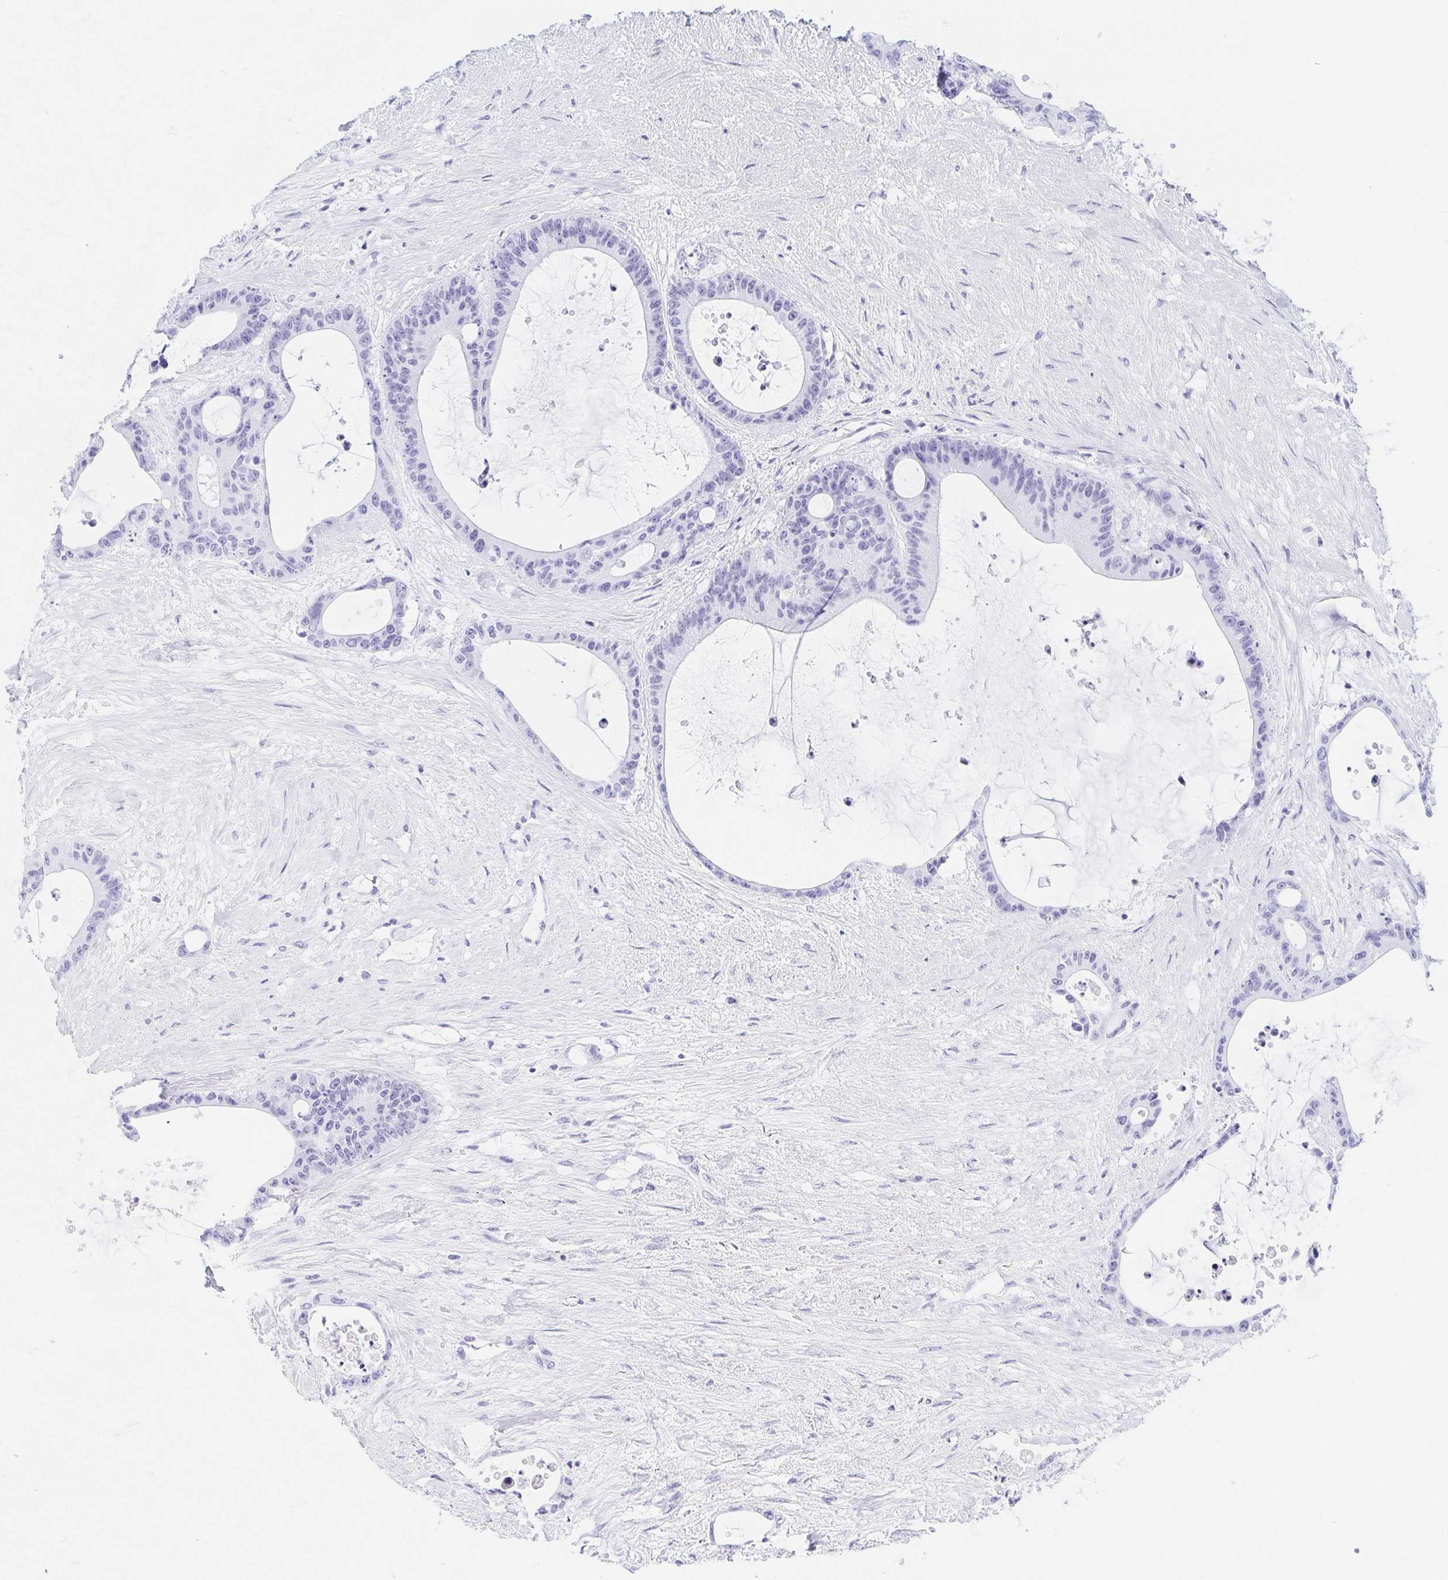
{"staining": {"intensity": "negative", "quantity": "none", "location": "none"}, "tissue": "liver cancer", "cell_type": "Tumor cells", "image_type": "cancer", "snomed": [{"axis": "morphology", "description": "Normal tissue, NOS"}, {"axis": "morphology", "description": "Cholangiocarcinoma"}, {"axis": "topography", "description": "Liver"}, {"axis": "topography", "description": "Peripheral nerve tissue"}], "caption": "Tumor cells show no significant staining in liver cancer.", "gene": "ITIH2", "patient": {"sex": "female", "age": 73}}